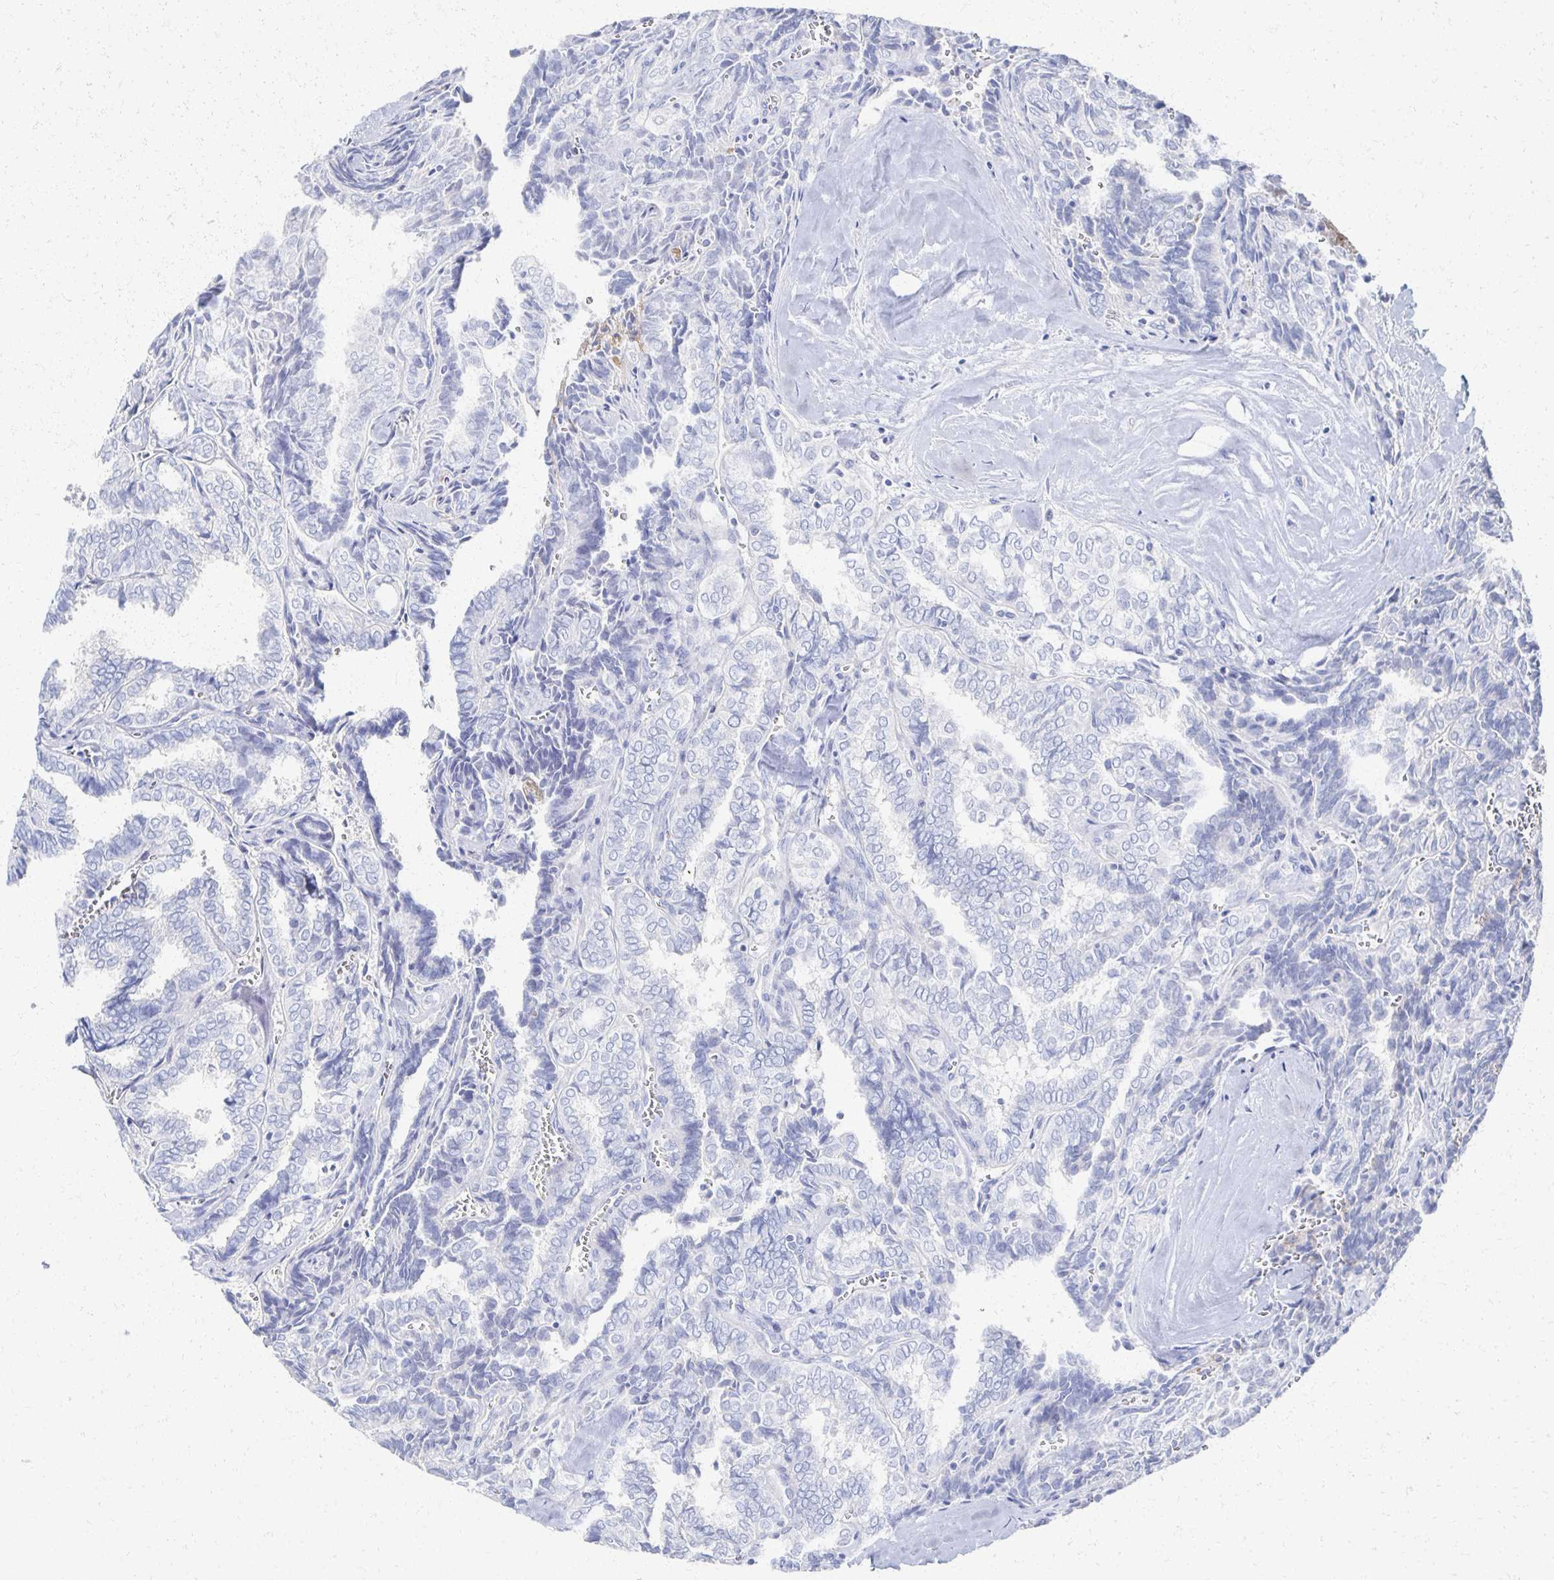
{"staining": {"intensity": "negative", "quantity": "none", "location": "none"}, "tissue": "thyroid cancer", "cell_type": "Tumor cells", "image_type": "cancer", "snomed": [{"axis": "morphology", "description": "Papillary adenocarcinoma, NOS"}, {"axis": "topography", "description": "Thyroid gland"}], "caption": "The immunohistochemistry (IHC) photomicrograph has no significant expression in tumor cells of papillary adenocarcinoma (thyroid) tissue.", "gene": "PRR20A", "patient": {"sex": "female", "age": 30}}